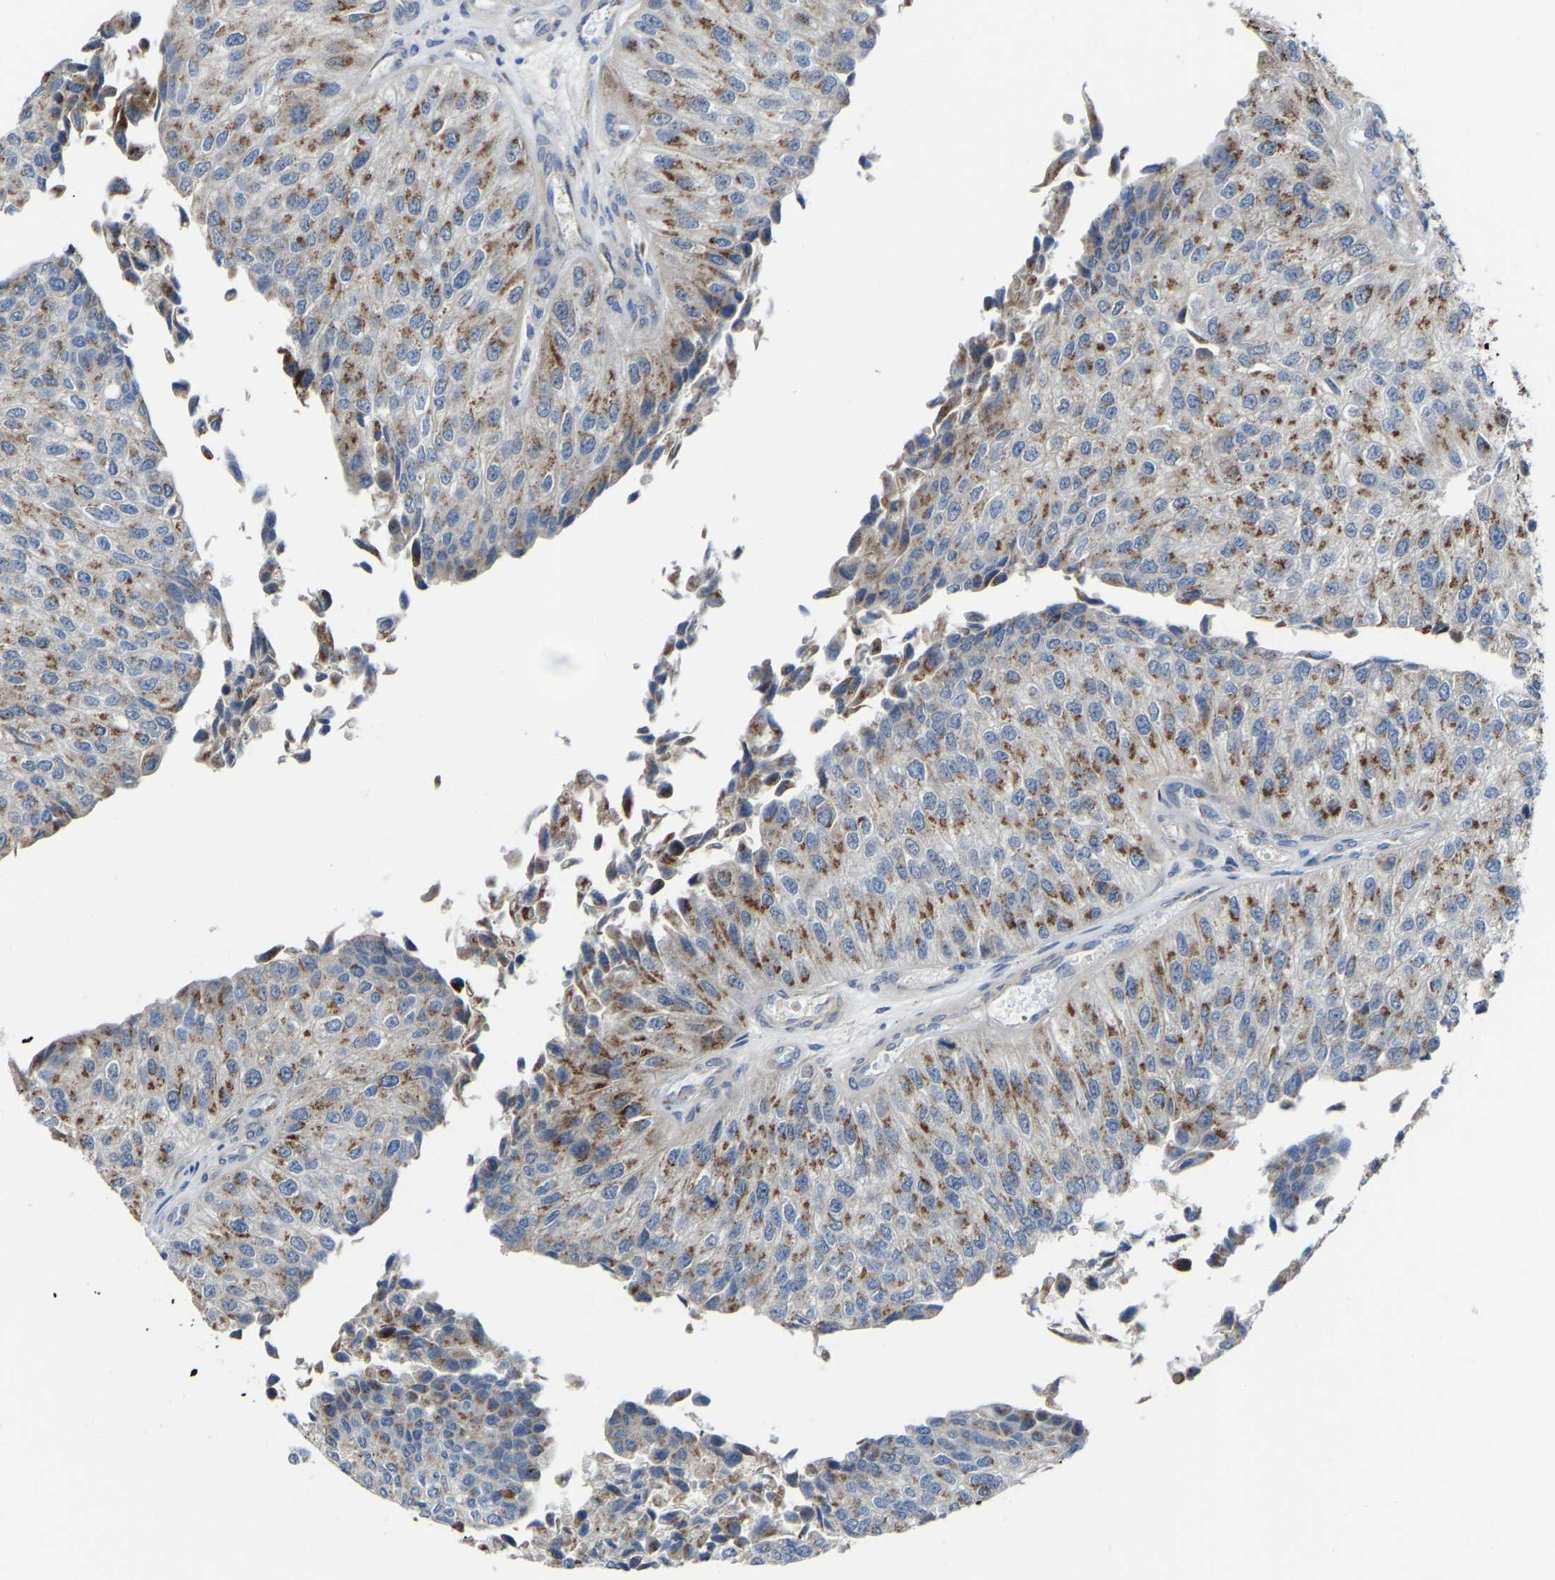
{"staining": {"intensity": "moderate", "quantity": ">75%", "location": "cytoplasmic/membranous"}, "tissue": "urothelial cancer", "cell_type": "Tumor cells", "image_type": "cancer", "snomed": [{"axis": "morphology", "description": "Urothelial carcinoma, High grade"}, {"axis": "topography", "description": "Kidney"}, {"axis": "topography", "description": "Urinary bladder"}], "caption": "Moderate cytoplasmic/membranous protein expression is seen in about >75% of tumor cells in high-grade urothelial carcinoma.", "gene": "CANT1", "patient": {"sex": "male", "age": 77}}